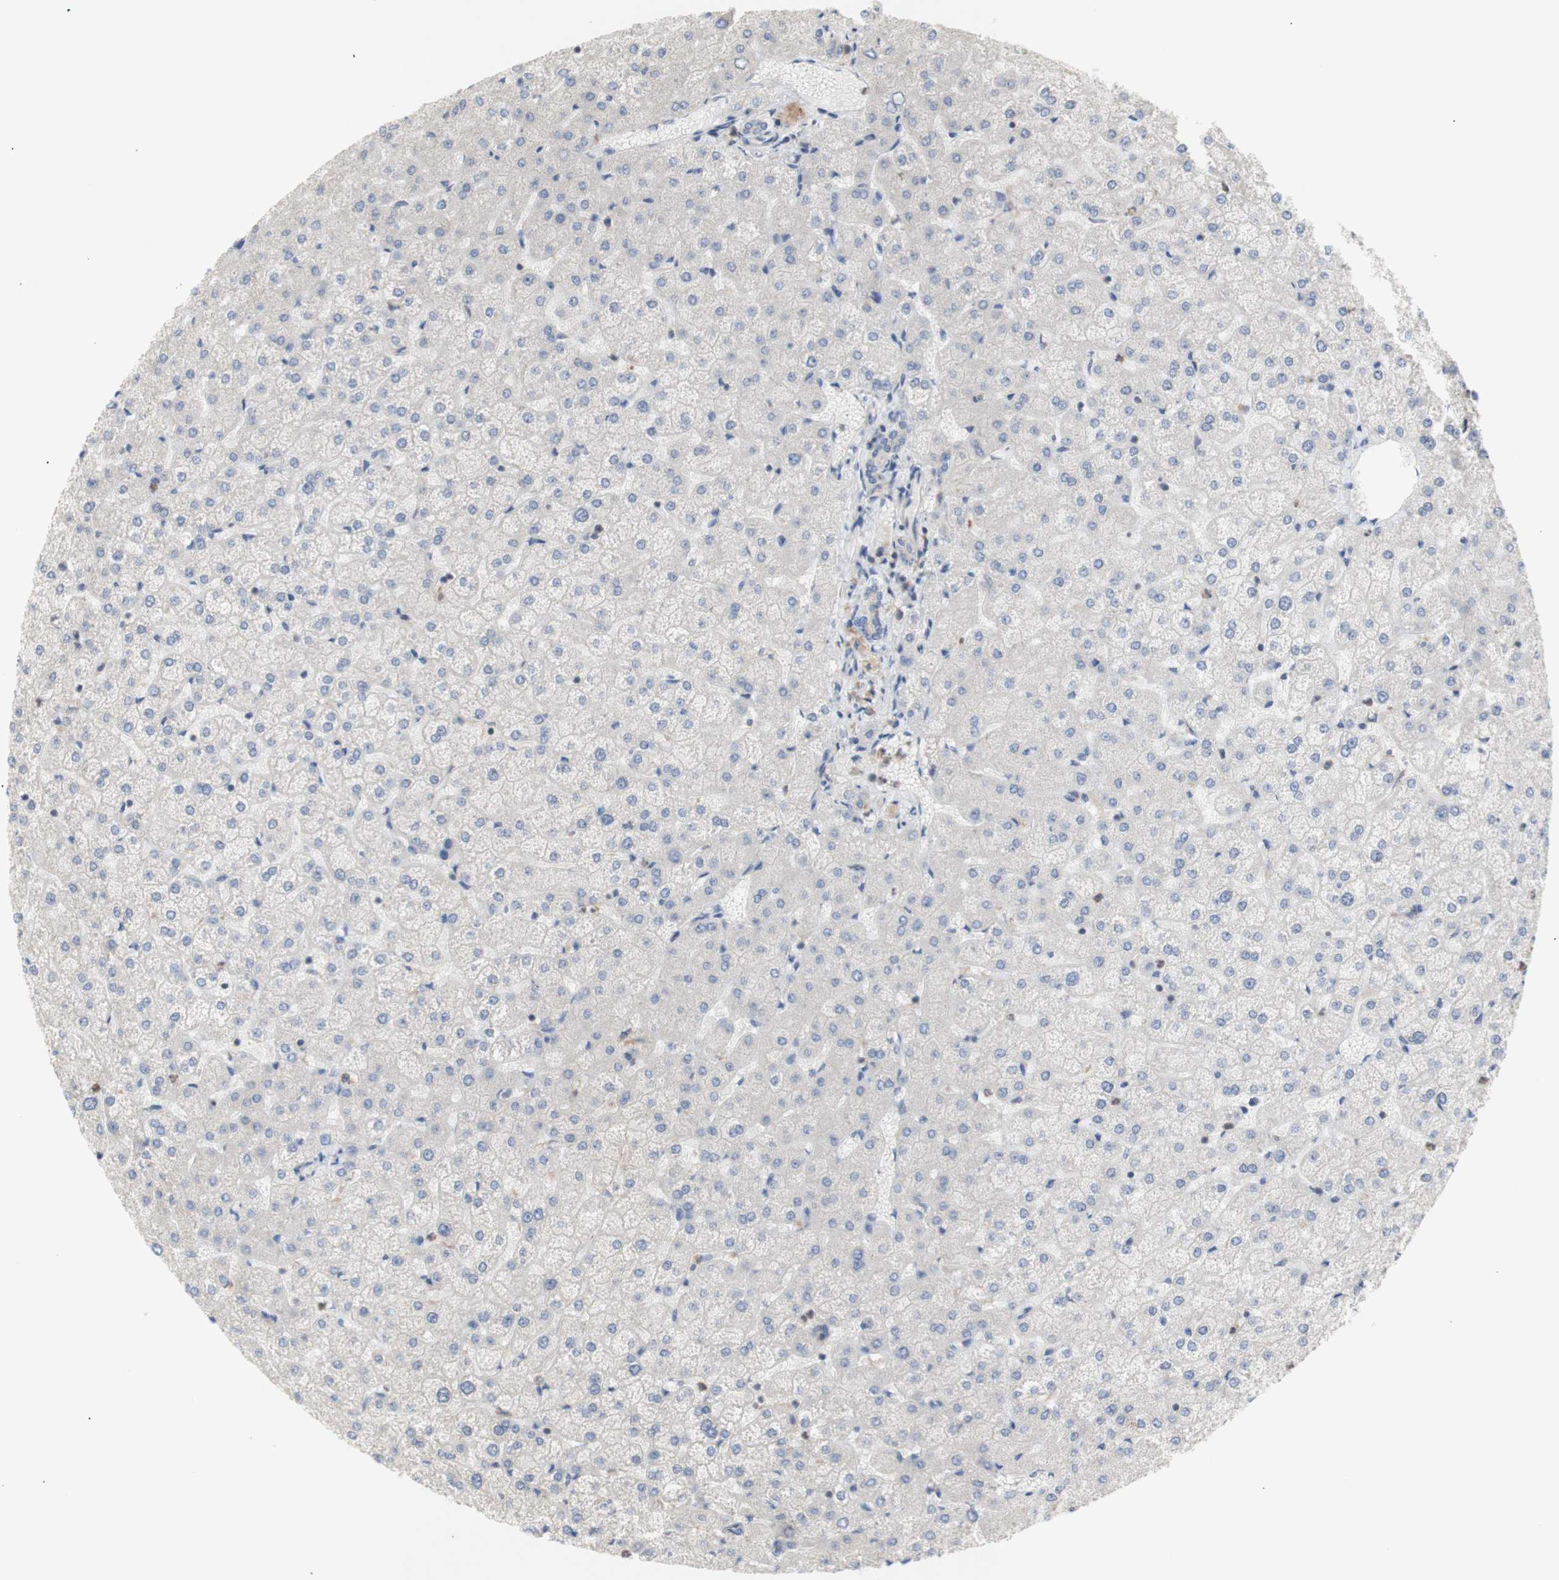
{"staining": {"intensity": "negative", "quantity": "none", "location": "none"}, "tissue": "liver", "cell_type": "Cholangiocytes", "image_type": "normal", "snomed": [{"axis": "morphology", "description": "Normal tissue, NOS"}, {"axis": "topography", "description": "Liver"}], "caption": "DAB immunohistochemical staining of benign liver reveals no significant staining in cholangiocytes.", "gene": "IKBKG", "patient": {"sex": "female", "age": 32}}